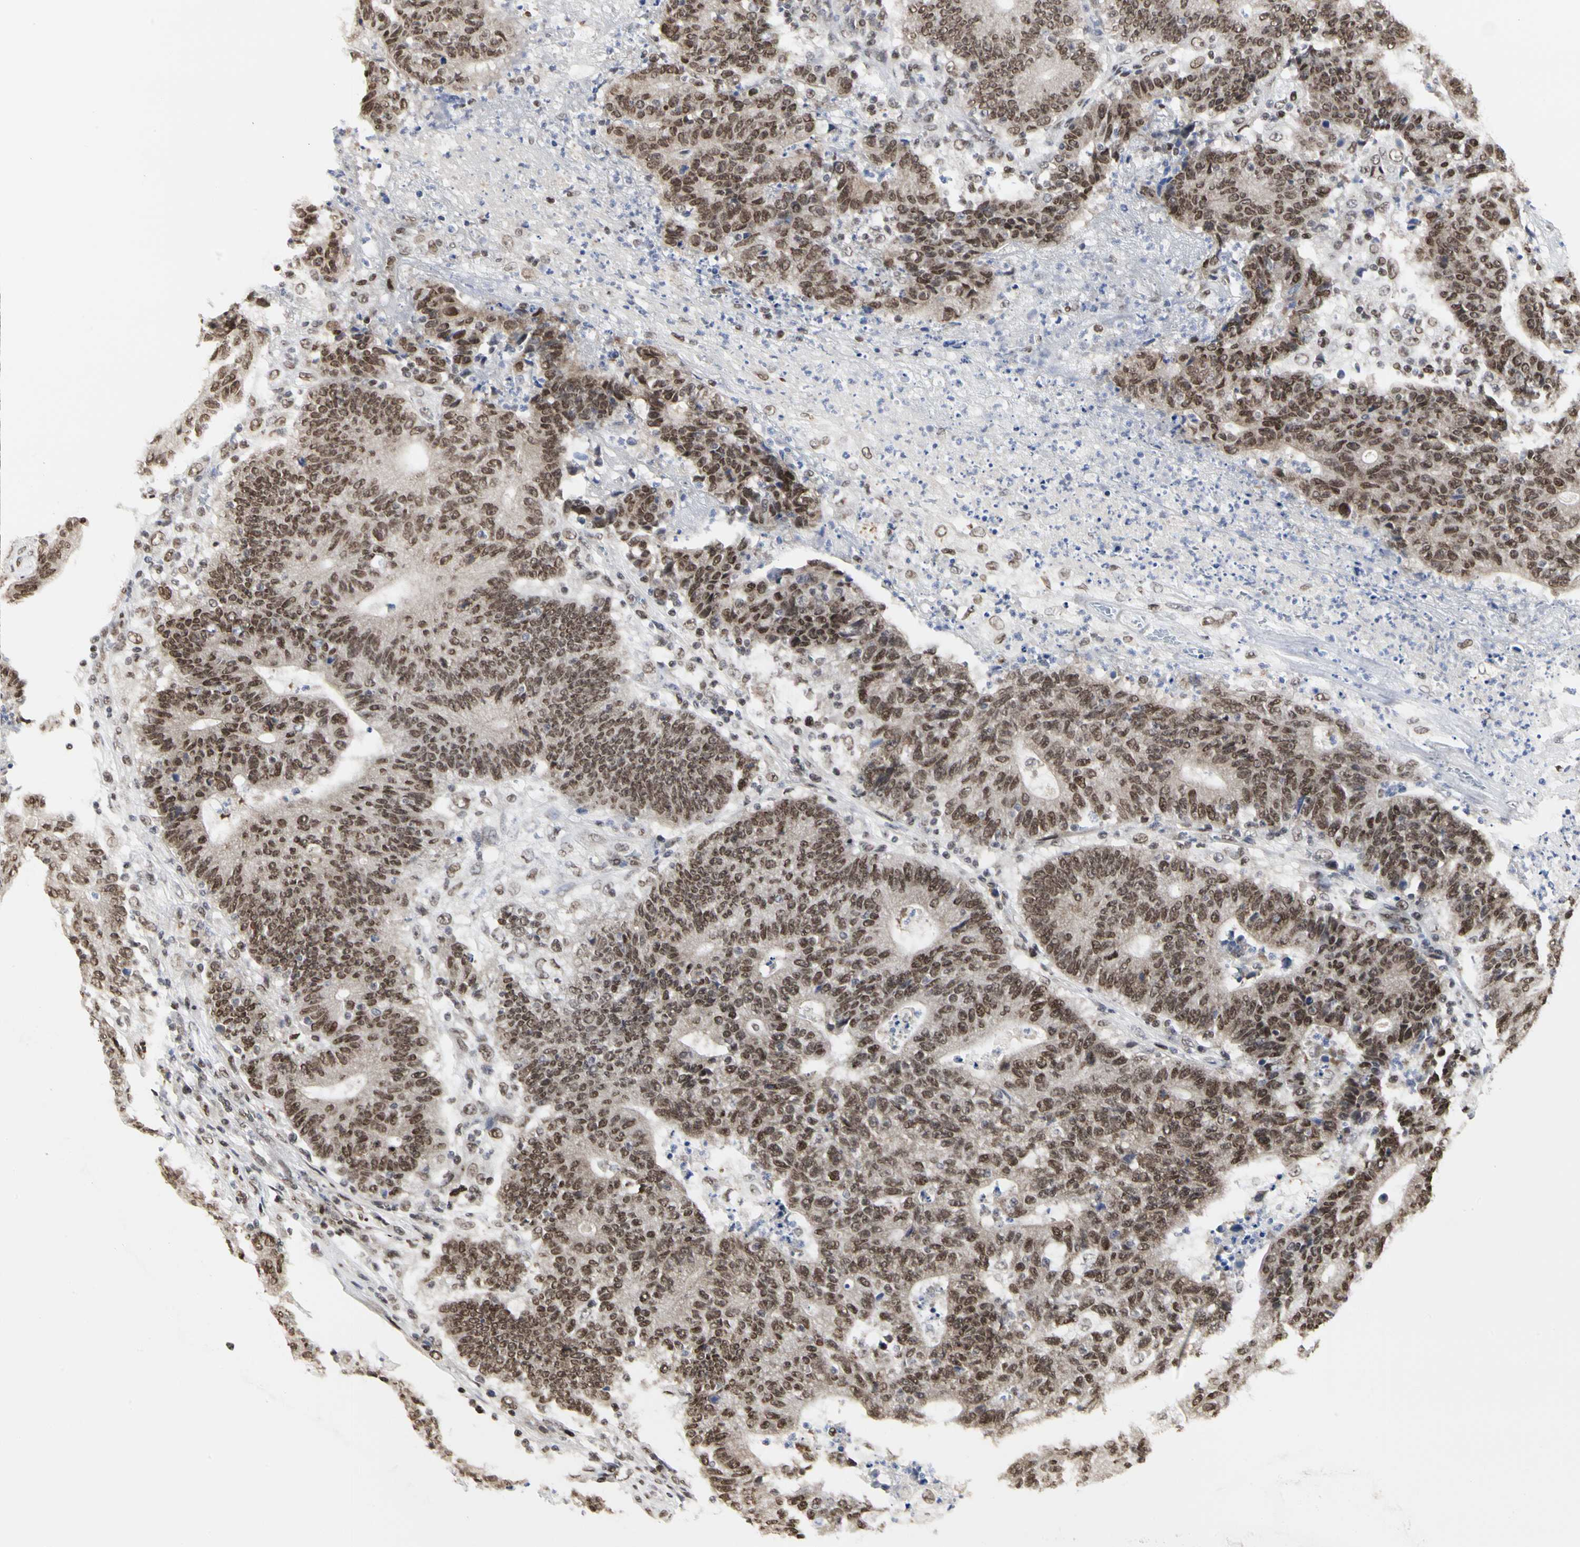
{"staining": {"intensity": "moderate", "quantity": ">75%", "location": "nuclear"}, "tissue": "colorectal cancer", "cell_type": "Tumor cells", "image_type": "cancer", "snomed": [{"axis": "morphology", "description": "Normal tissue, NOS"}, {"axis": "morphology", "description": "Adenocarcinoma, NOS"}, {"axis": "topography", "description": "Colon"}], "caption": "Colorectal cancer (adenocarcinoma) stained with DAB (3,3'-diaminobenzidine) immunohistochemistry reveals medium levels of moderate nuclear positivity in about >75% of tumor cells. (DAB IHC, brown staining for protein, blue staining for nuclei).", "gene": "PRMT3", "patient": {"sex": "female", "age": 75}}